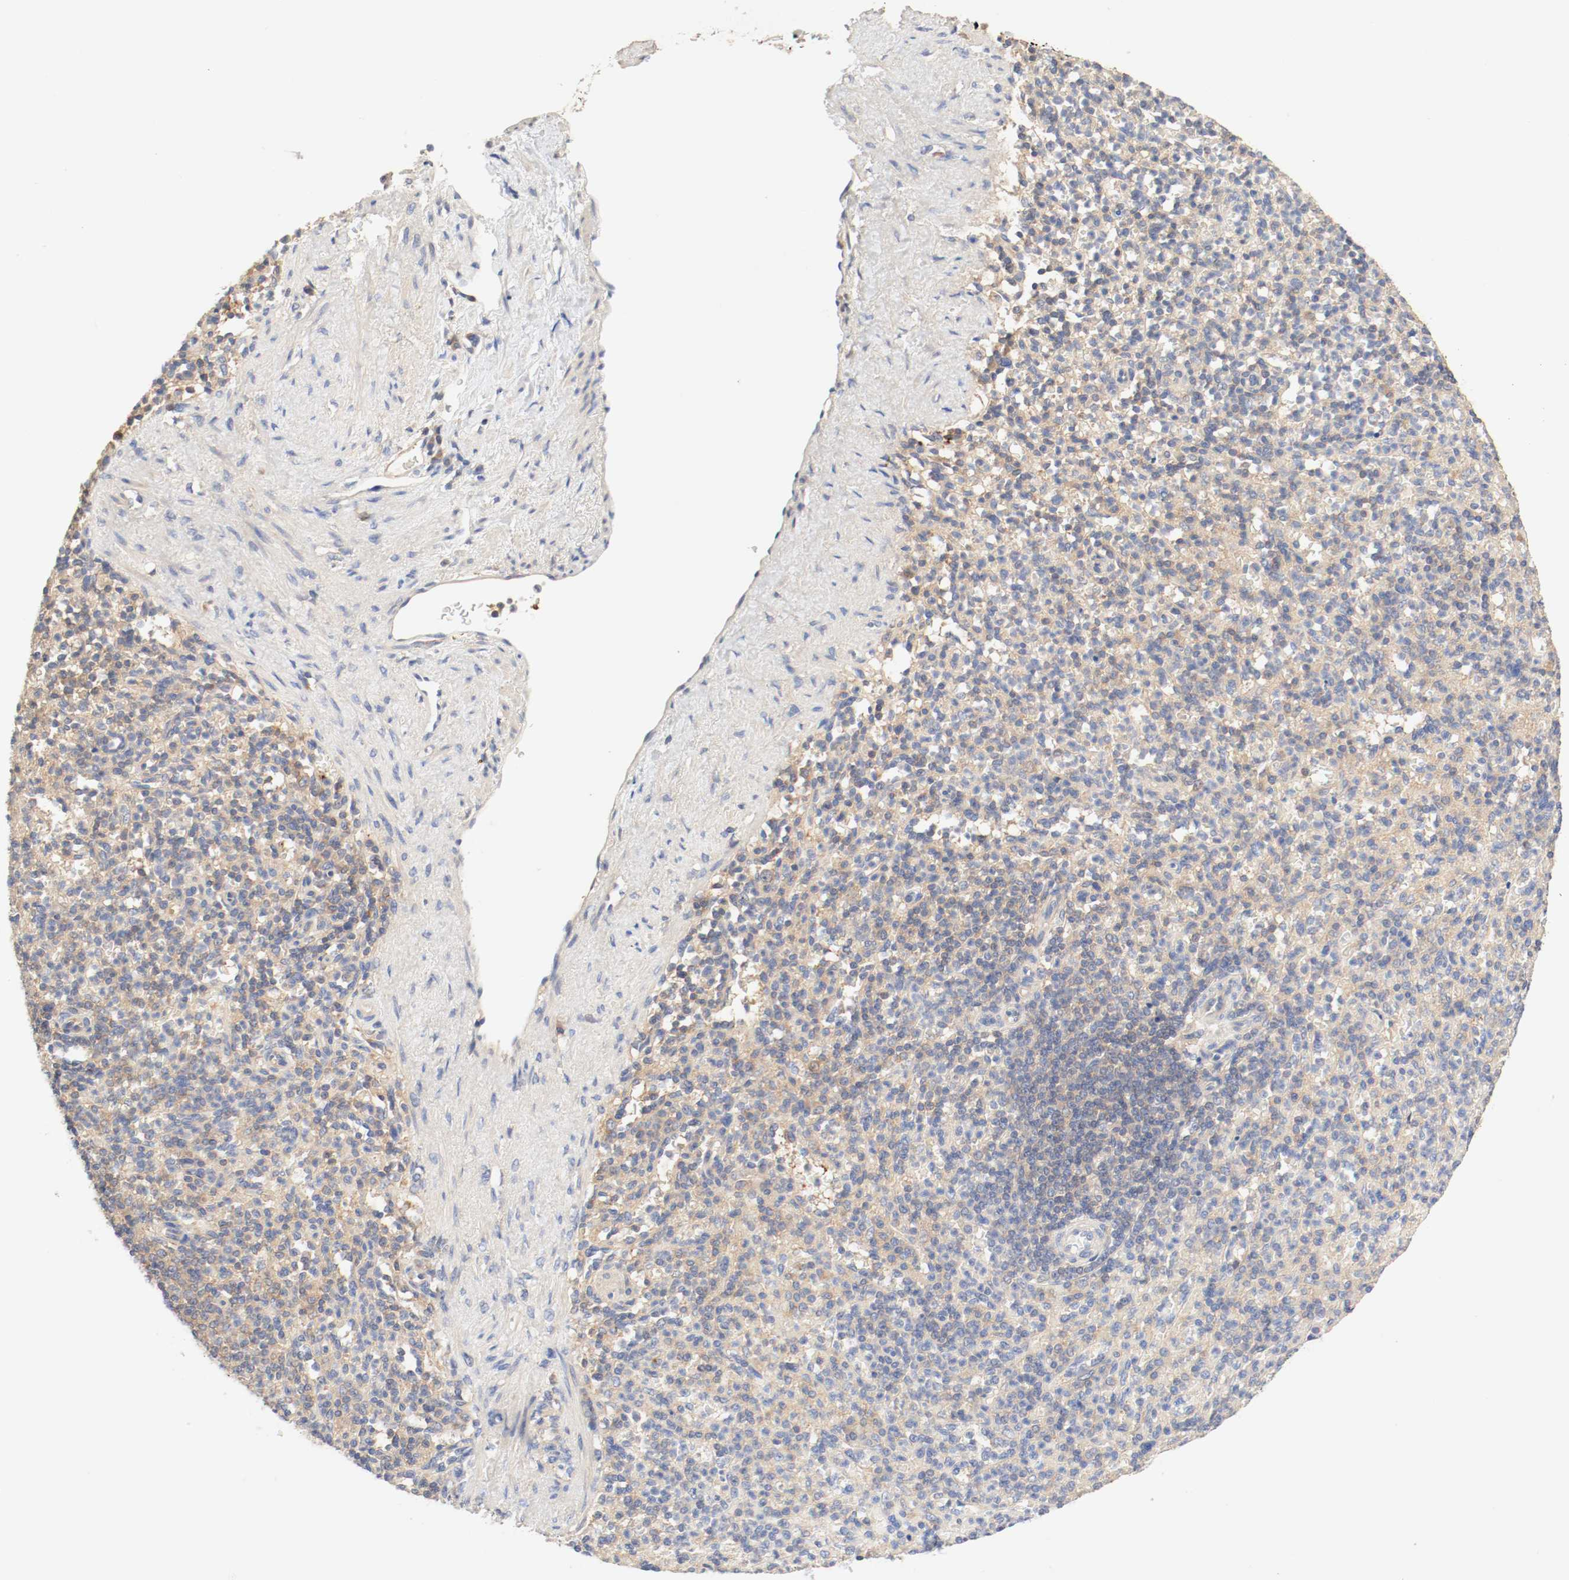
{"staining": {"intensity": "moderate", "quantity": "25%-75%", "location": "cytoplasmic/membranous"}, "tissue": "spleen", "cell_type": "Cells in red pulp", "image_type": "normal", "snomed": [{"axis": "morphology", "description": "Normal tissue, NOS"}, {"axis": "topography", "description": "Spleen"}], "caption": "IHC staining of benign spleen, which displays medium levels of moderate cytoplasmic/membranous expression in about 25%-75% of cells in red pulp indicating moderate cytoplasmic/membranous protein positivity. The staining was performed using DAB (3,3'-diaminobenzidine) (brown) for protein detection and nuclei were counterstained in hematoxylin (blue).", "gene": "GIT1", "patient": {"sex": "female", "age": 74}}